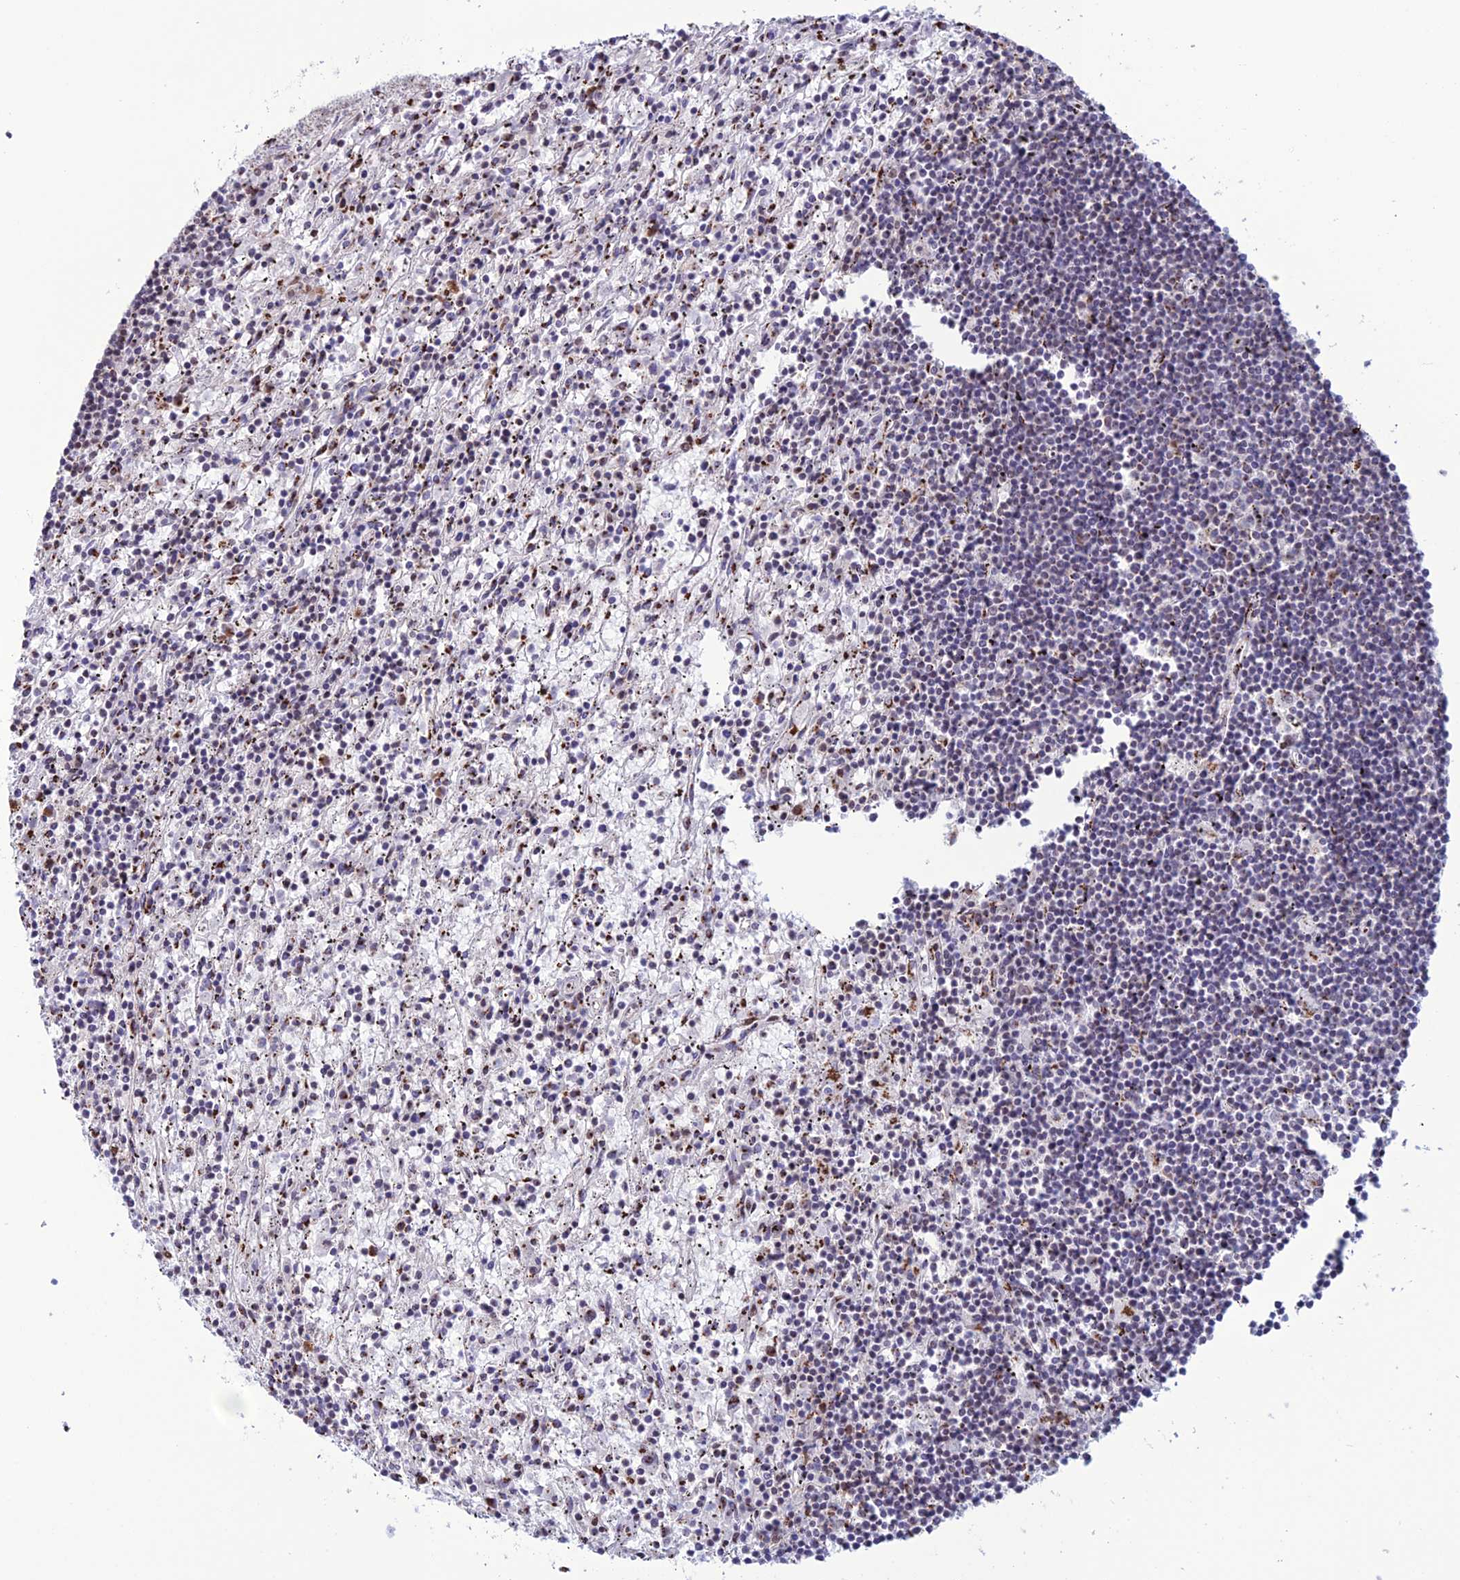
{"staining": {"intensity": "negative", "quantity": "none", "location": "none"}, "tissue": "lymphoma", "cell_type": "Tumor cells", "image_type": "cancer", "snomed": [{"axis": "morphology", "description": "Malignant lymphoma, non-Hodgkin's type, Low grade"}, {"axis": "topography", "description": "Spleen"}], "caption": "This is an immunohistochemistry image of lymphoma. There is no staining in tumor cells.", "gene": "PLEKHA4", "patient": {"sex": "male", "age": 76}}